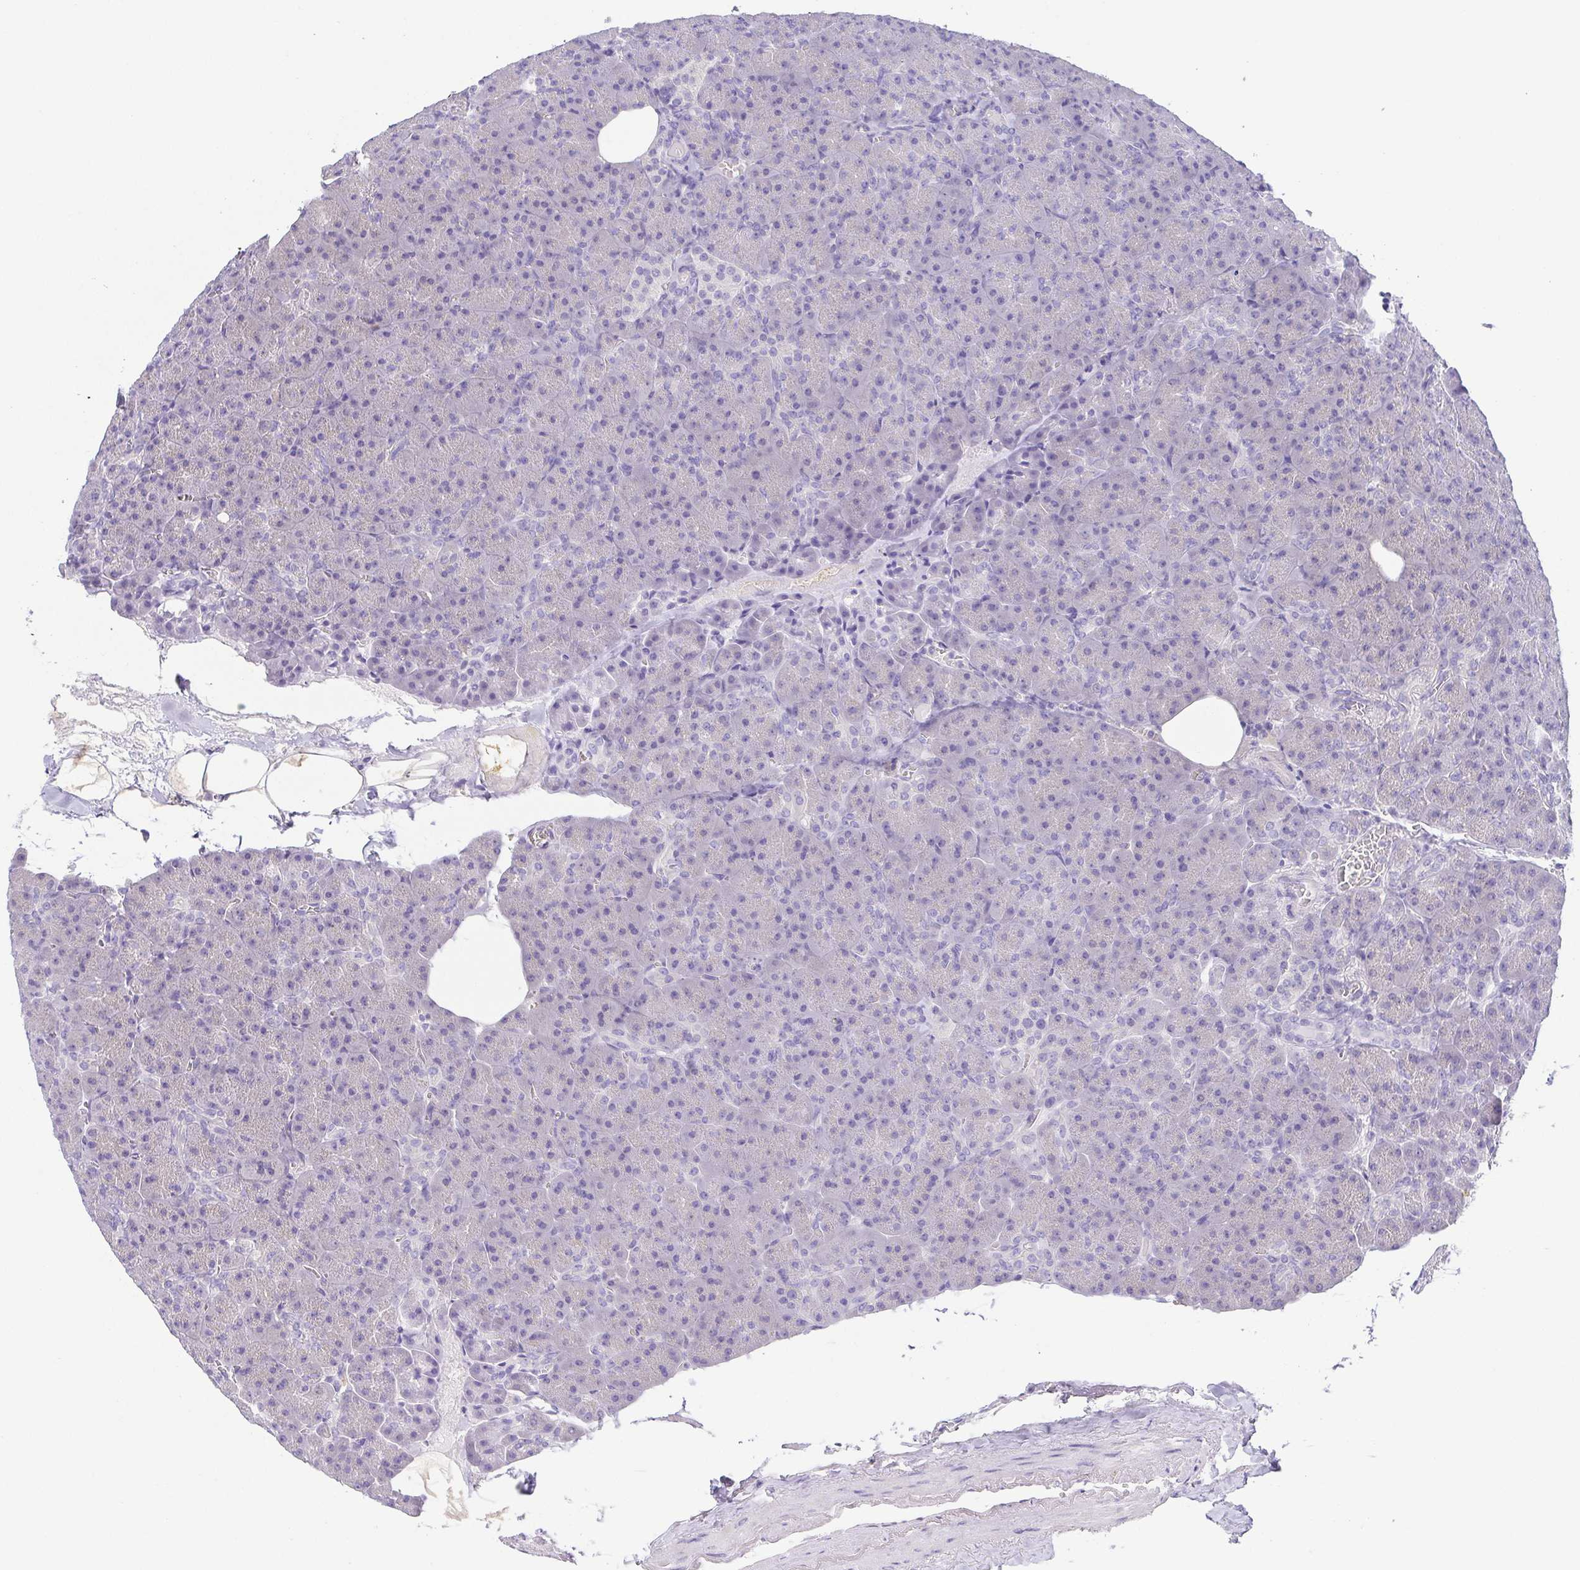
{"staining": {"intensity": "negative", "quantity": "none", "location": "none"}, "tissue": "pancreas", "cell_type": "Exocrine glandular cells", "image_type": "normal", "snomed": [{"axis": "morphology", "description": "Normal tissue, NOS"}, {"axis": "topography", "description": "Pancreas"}], "caption": "High magnification brightfield microscopy of benign pancreas stained with DAB (brown) and counterstained with hematoxylin (blue): exocrine glandular cells show no significant expression.", "gene": "PKDREJ", "patient": {"sex": "female", "age": 74}}